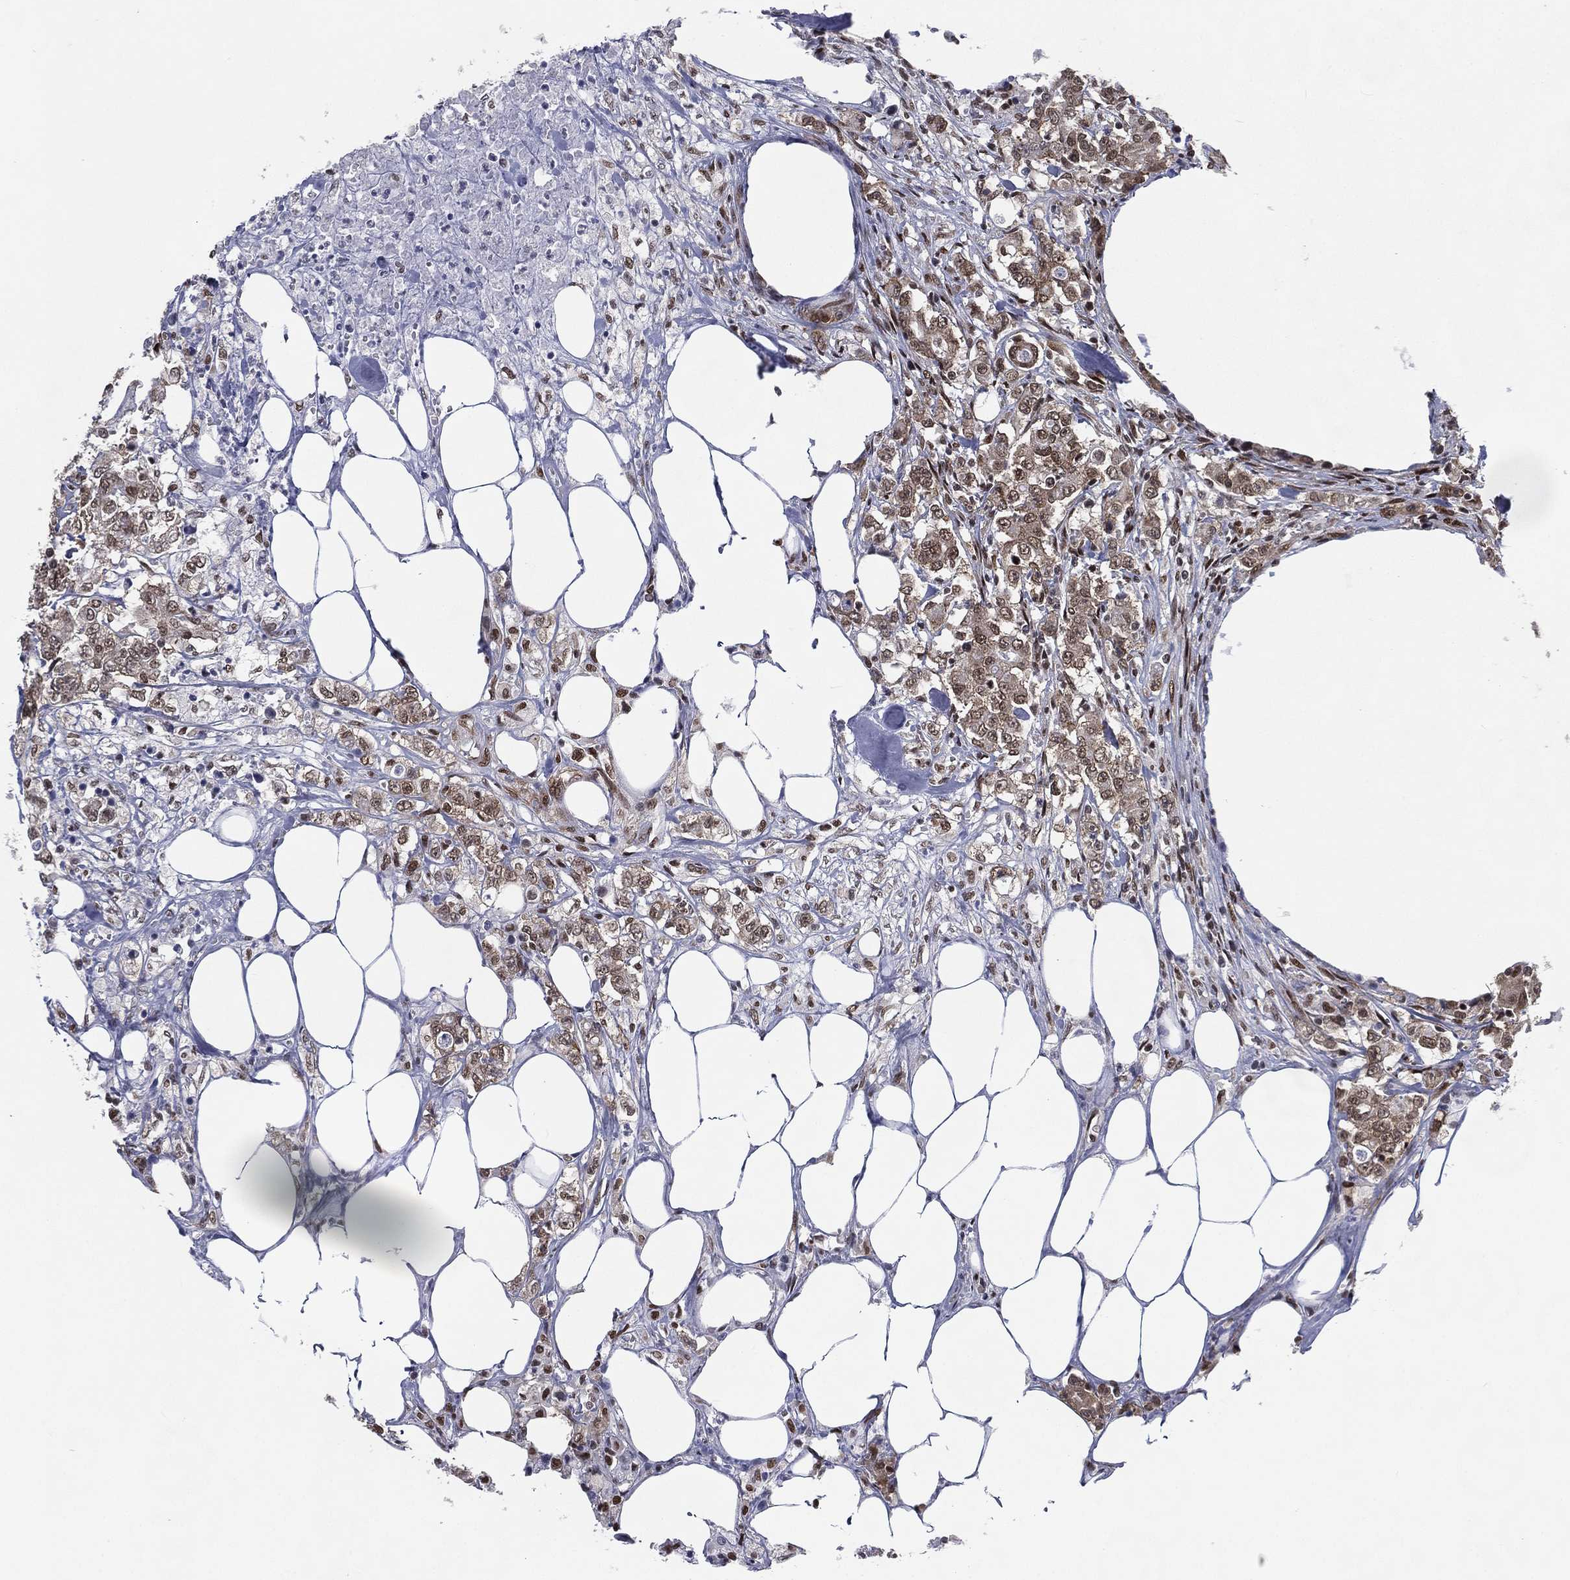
{"staining": {"intensity": "moderate", "quantity": "25%-75%", "location": "cytoplasmic/membranous,nuclear"}, "tissue": "colorectal cancer", "cell_type": "Tumor cells", "image_type": "cancer", "snomed": [{"axis": "morphology", "description": "Adenocarcinoma, NOS"}, {"axis": "topography", "description": "Colon"}], "caption": "Immunohistochemical staining of colorectal cancer (adenocarcinoma) reveals moderate cytoplasmic/membranous and nuclear protein positivity in about 25%-75% of tumor cells. The staining is performed using DAB brown chromogen to label protein expression. The nuclei are counter-stained blue using hematoxylin.", "gene": "FUBP3", "patient": {"sex": "female", "age": 48}}